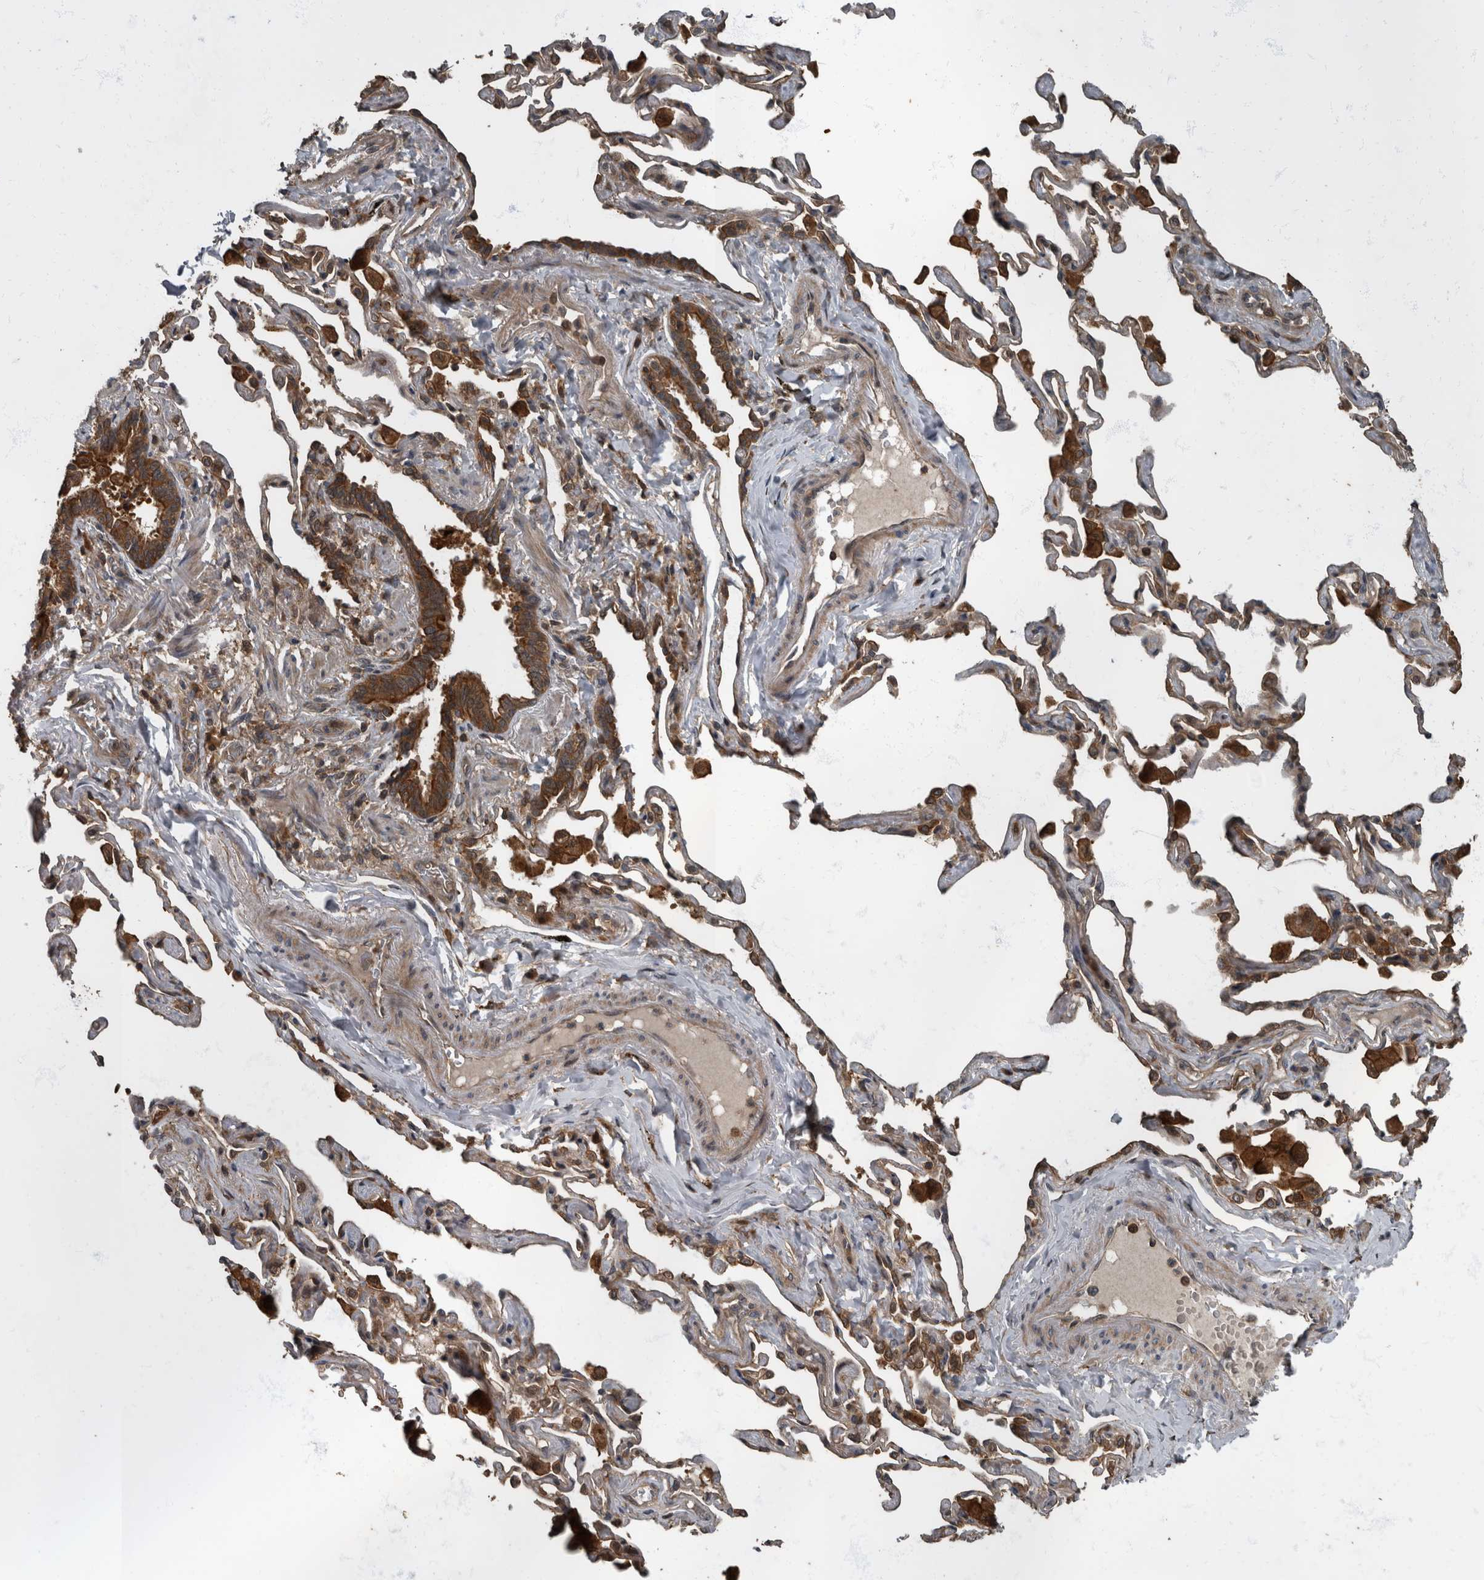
{"staining": {"intensity": "strong", "quantity": ">75%", "location": "cytoplasmic/membranous"}, "tissue": "bronchus", "cell_type": "Respiratory epithelial cells", "image_type": "normal", "snomed": [{"axis": "morphology", "description": "Normal tissue, NOS"}, {"axis": "morphology", "description": "Inflammation, NOS"}, {"axis": "topography", "description": "Bronchus"}, {"axis": "topography", "description": "Lung"}], "caption": "A brown stain labels strong cytoplasmic/membranous expression of a protein in respiratory epithelial cells of normal bronchus.", "gene": "RABGGTB", "patient": {"sex": "female", "age": 46}}